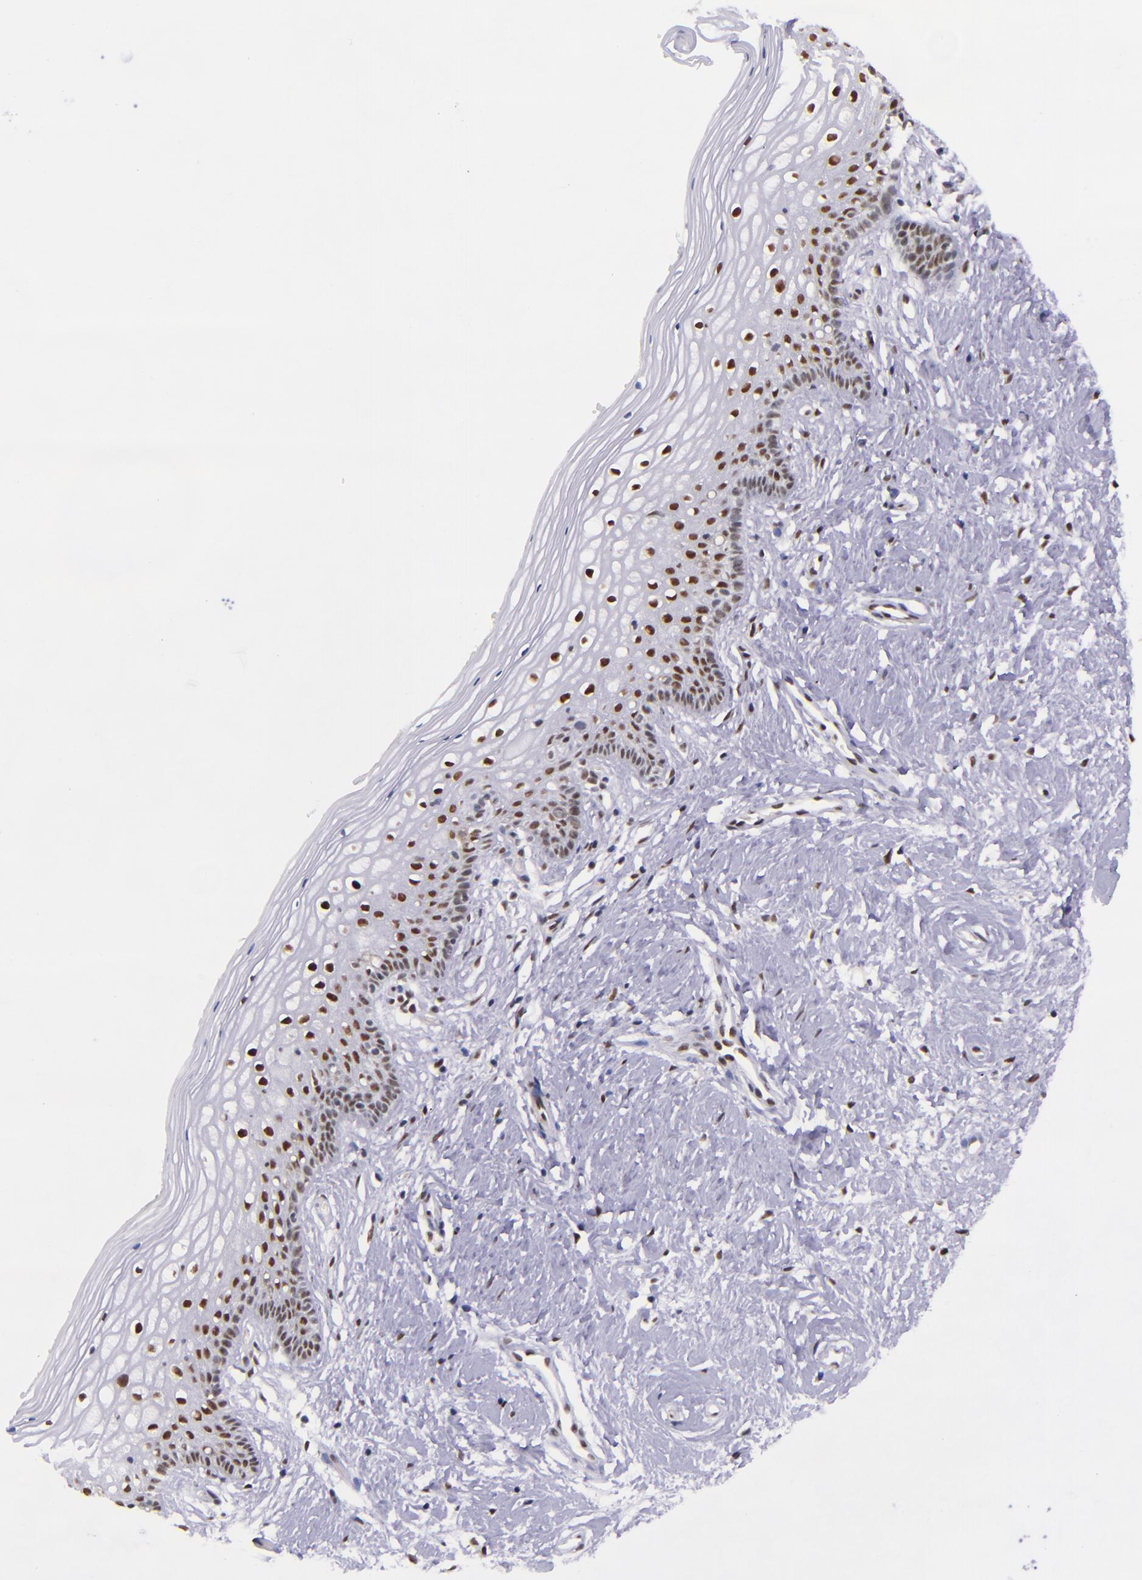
{"staining": {"intensity": "moderate", "quantity": "25%-75%", "location": "nuclear"}, "tissue": "vagina", "cell_type": "Squamous epithelial cells", "image_type": "normal", "snomed": [{"axis": "morphology", "description": "Normal tissue, NOS"}, {"axis": "topography", "description": "Vagina"}], "caption": "This is an image of IHC staining of normal vagina, which shows moderate positivity in the nuclear of squamous epithelial cells.", "gene": "GPKOW", "patient": {"sex": "female", "age": 46}}